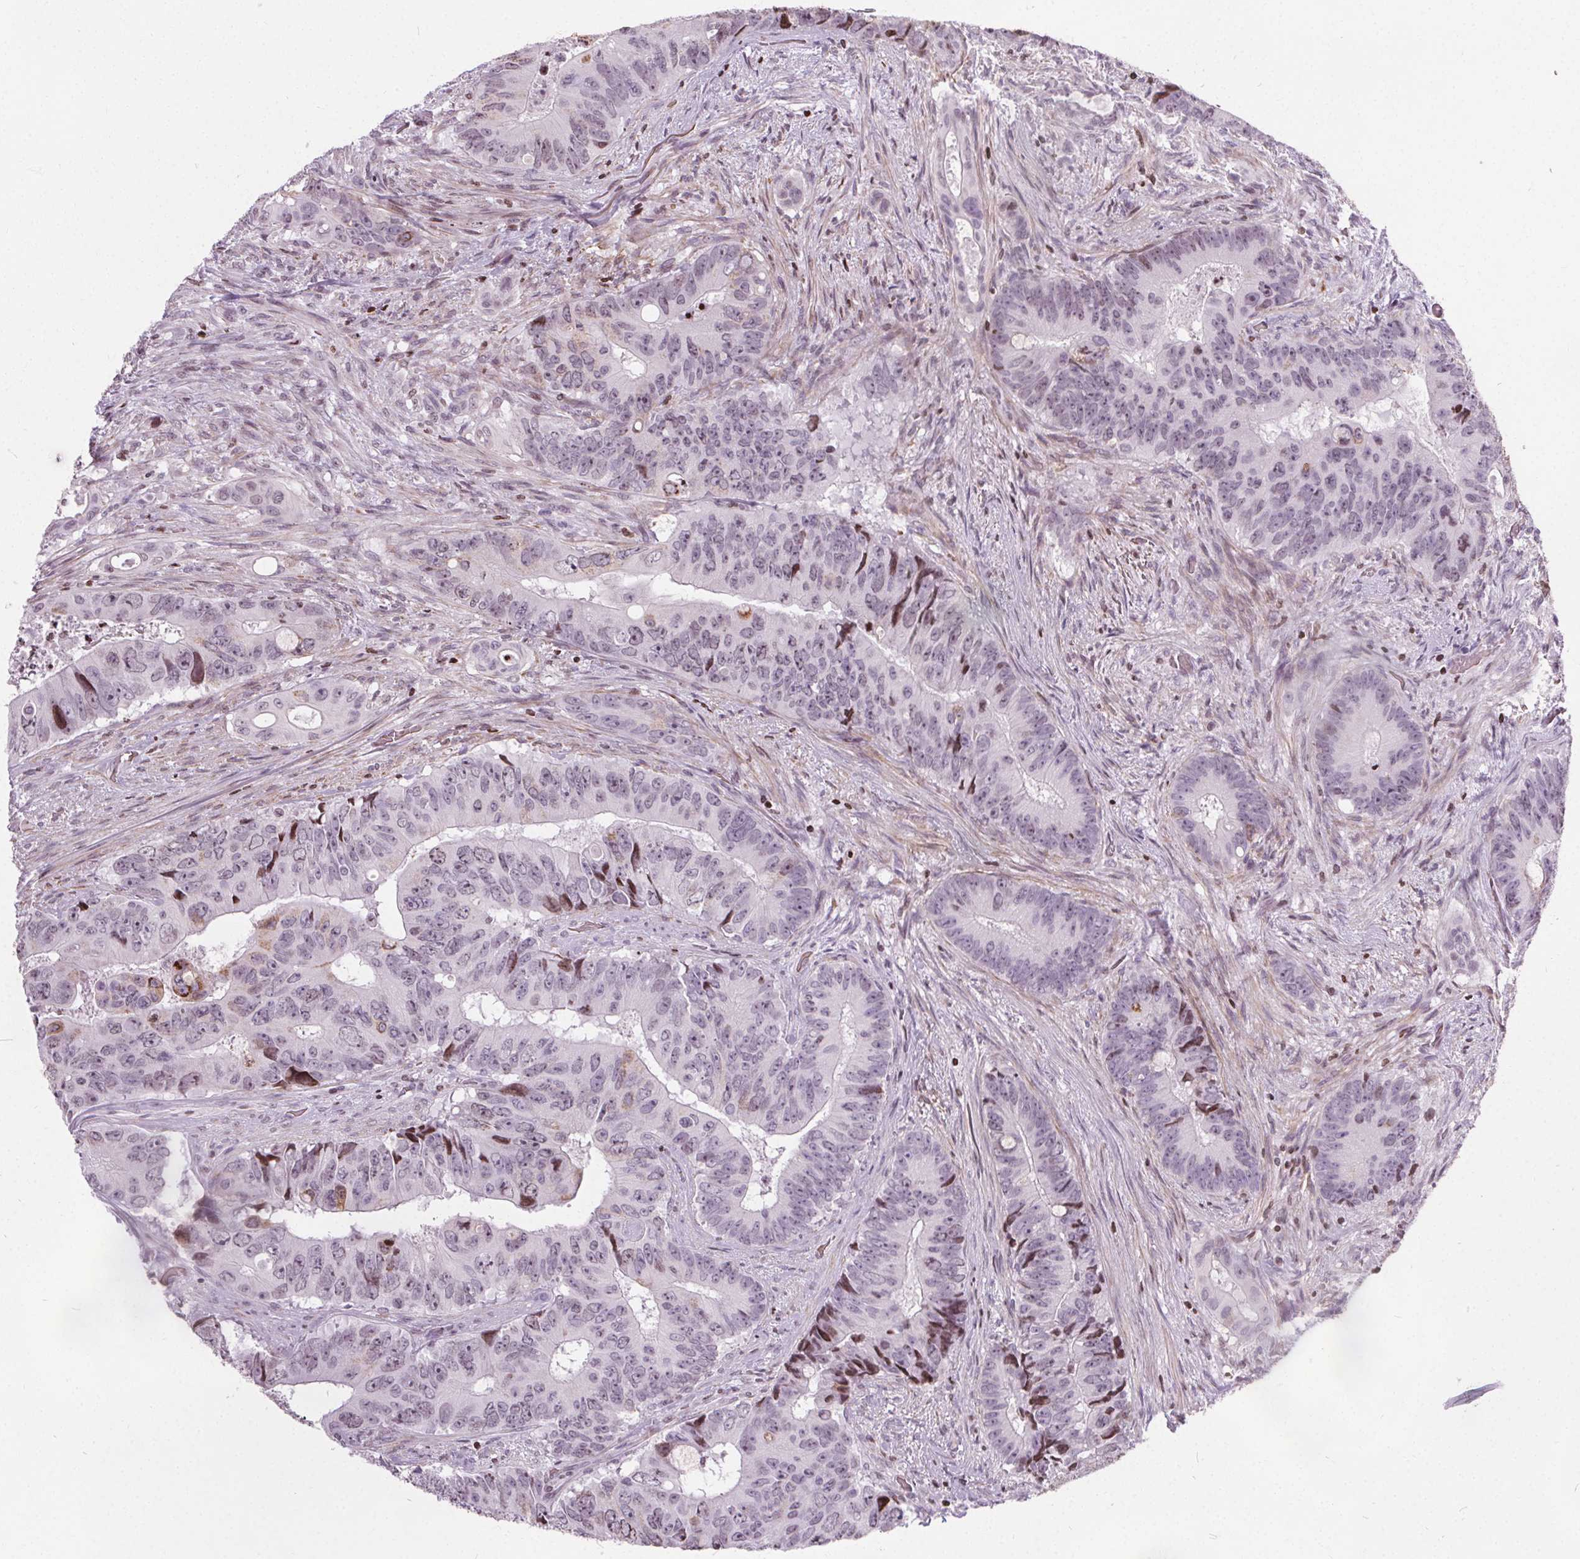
{"staining": {"intensity": "moderate", "quantity": "<25%", "location": "nuclear"}, "tissue": "colorectal cancer", "cell_type": "Tumor cells", "image_type": "cancer", "snomed": [{"axis": "morphology", "description": "Adenocarcinoma, NOS"}, {"axis": "topography", "description": "Rectum"}], "caption": "Human adenocarcinoma (colorectal) stained with a protein marker shows moderate staining in tumor cells.", "gene": "ISLR2", "patient": {"sex": "male", "age": 78}}